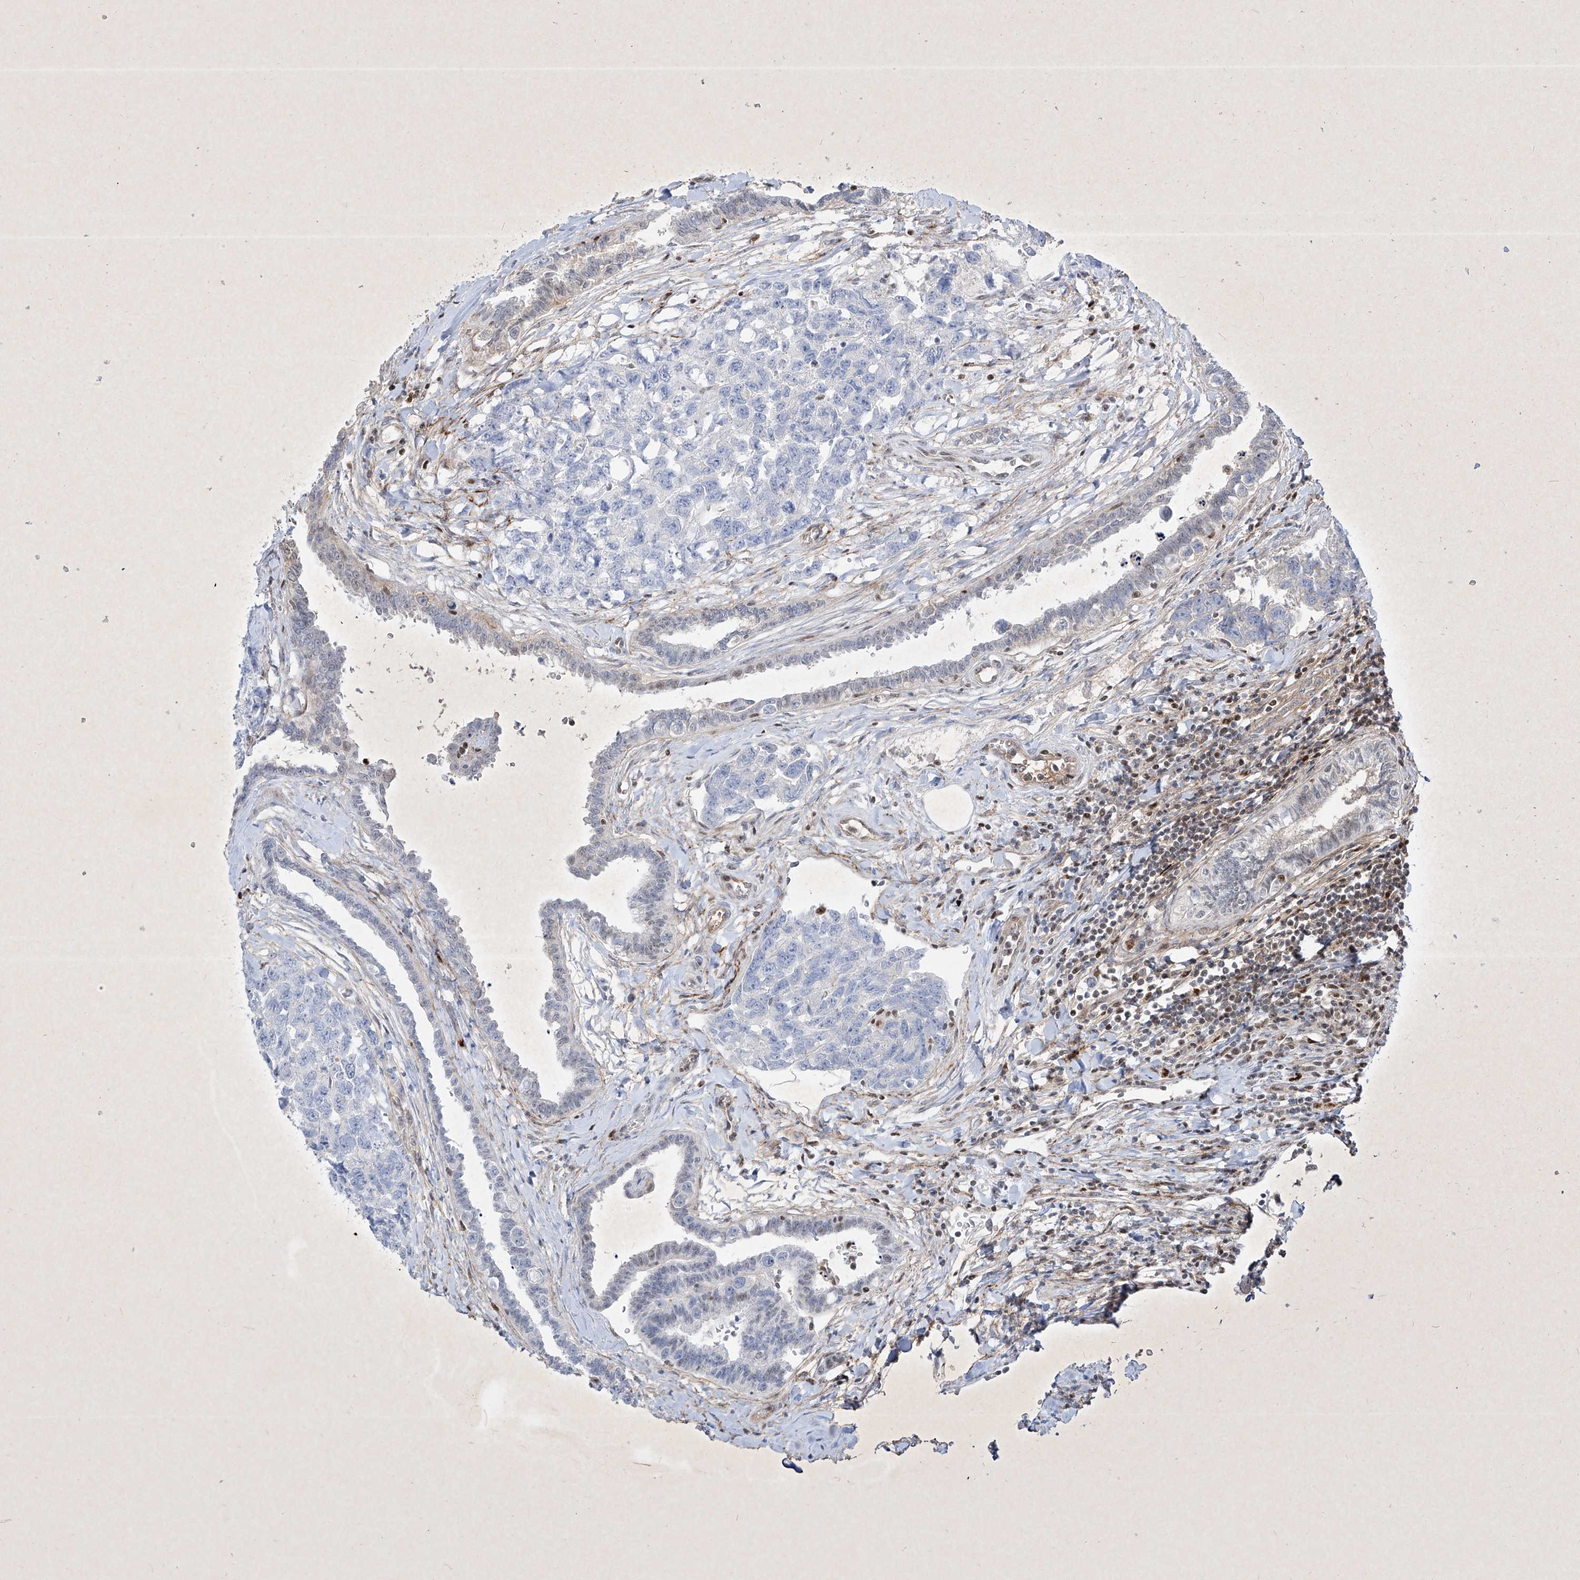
{"staining": {"intensity": "negative", "quantity": "none", "location": "none"}, "tissue": "testis cancer", "cell_type": "Tumor cells", "image_type": "cancer", "snomed": [{"axis": "morphology", "description": "Carcinoma, Embryonal, NOS"}, {"axis": "topography", "description": "Testis"}], "caption": "The image displays no significant staining in tumor cells of testis embryonal carcinoma.", "gene": "PSMB10", "patient": {"sex": "male", "age": 31}}